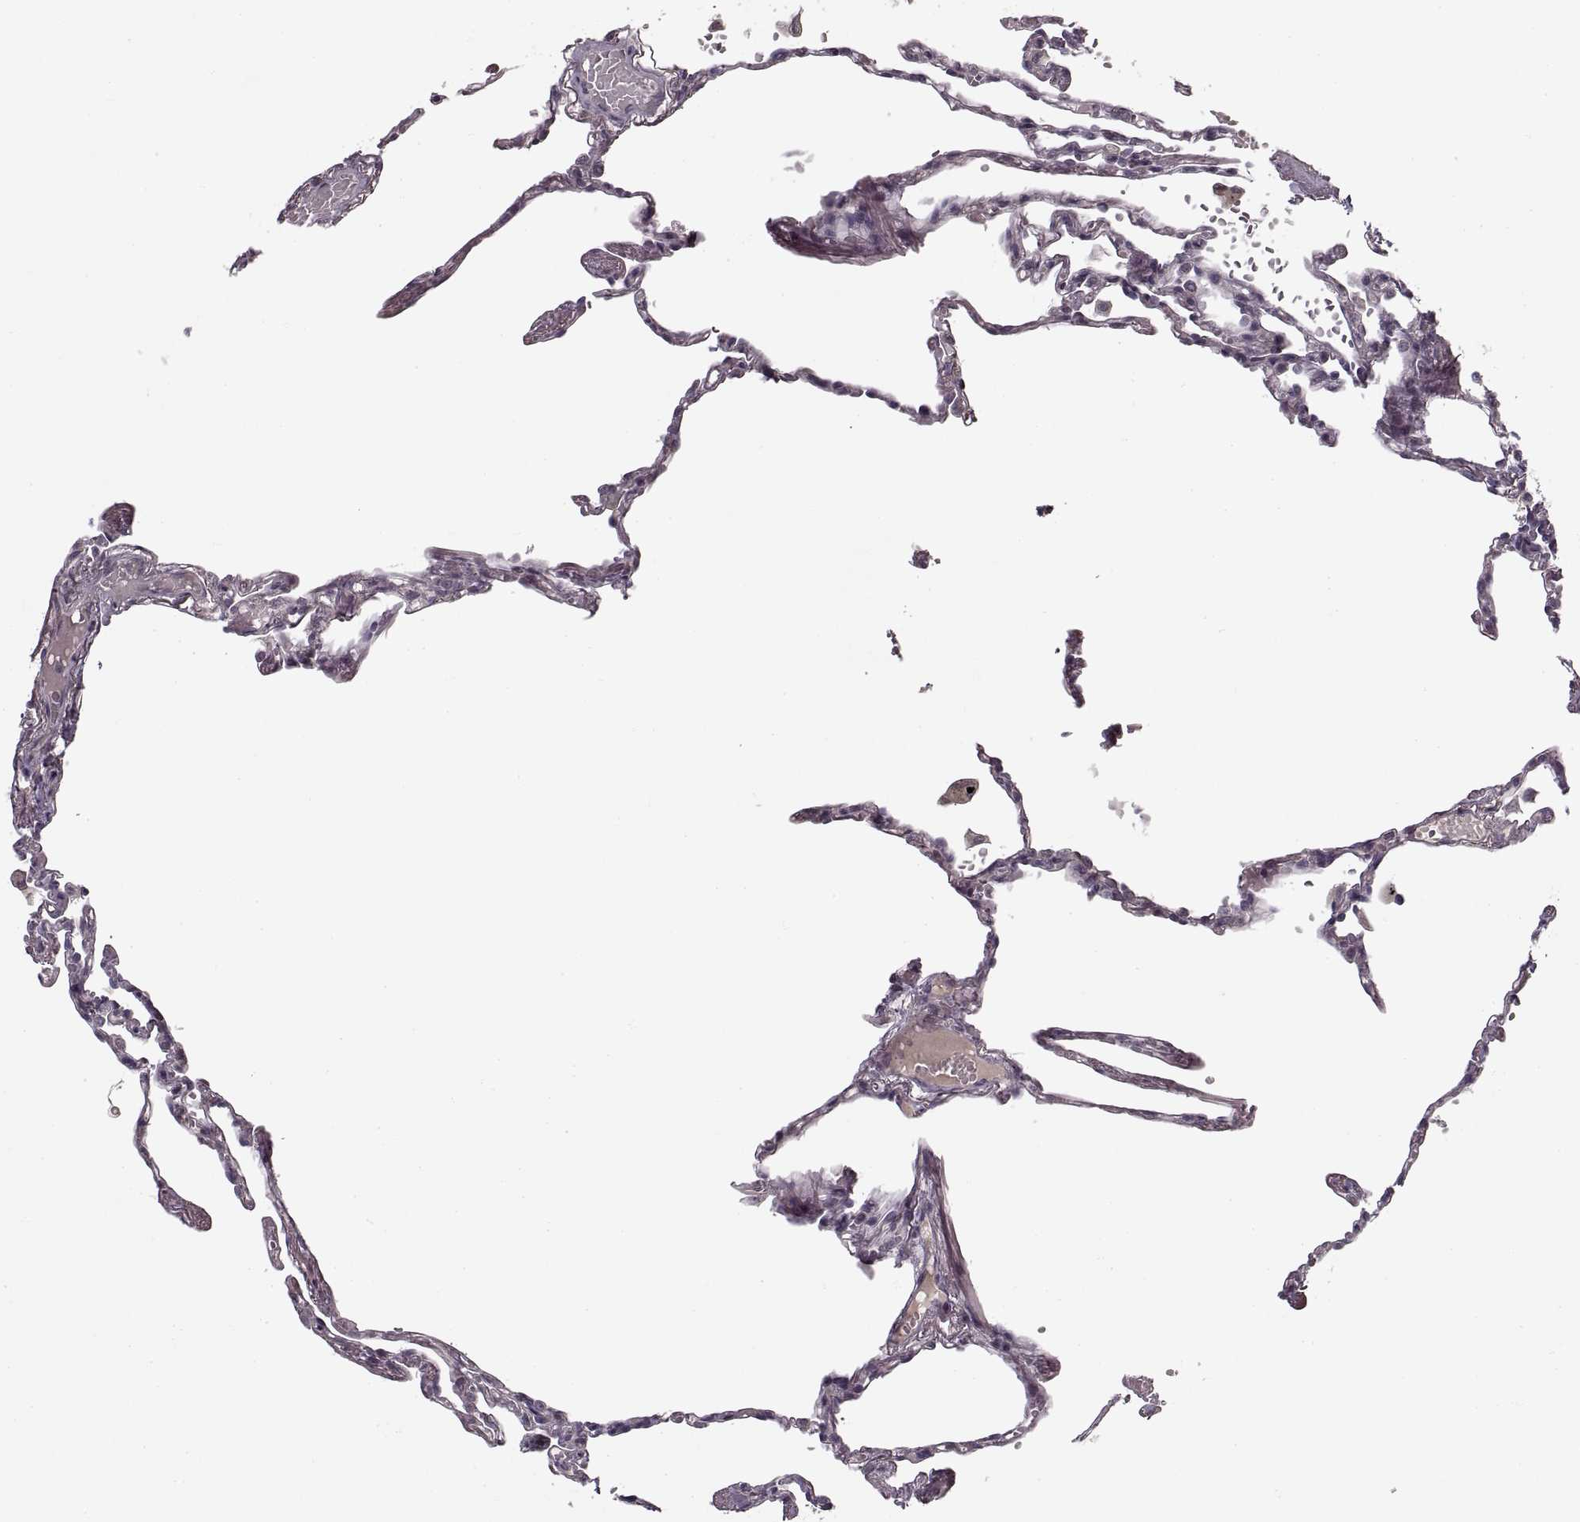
{"staining": {"intensity": "negative", "quantity": "none", "location": "none"}, "tissue": "lung", "cell_type": "Alveolar cells", "image_type": "normal", "snomed": [{"axis": "morphology", "description": "Normal tissue, NOS"}, {"axis": "topography", "description": "Lung"}], "caption": "Alveolar cells are negative for brown protein staining in normal lung. (Immunohistochemistry (ihc), brightfield microscopy, high magnification).", "gene": "ASIC3", "patient": {"sex": "male", "age": 78}}